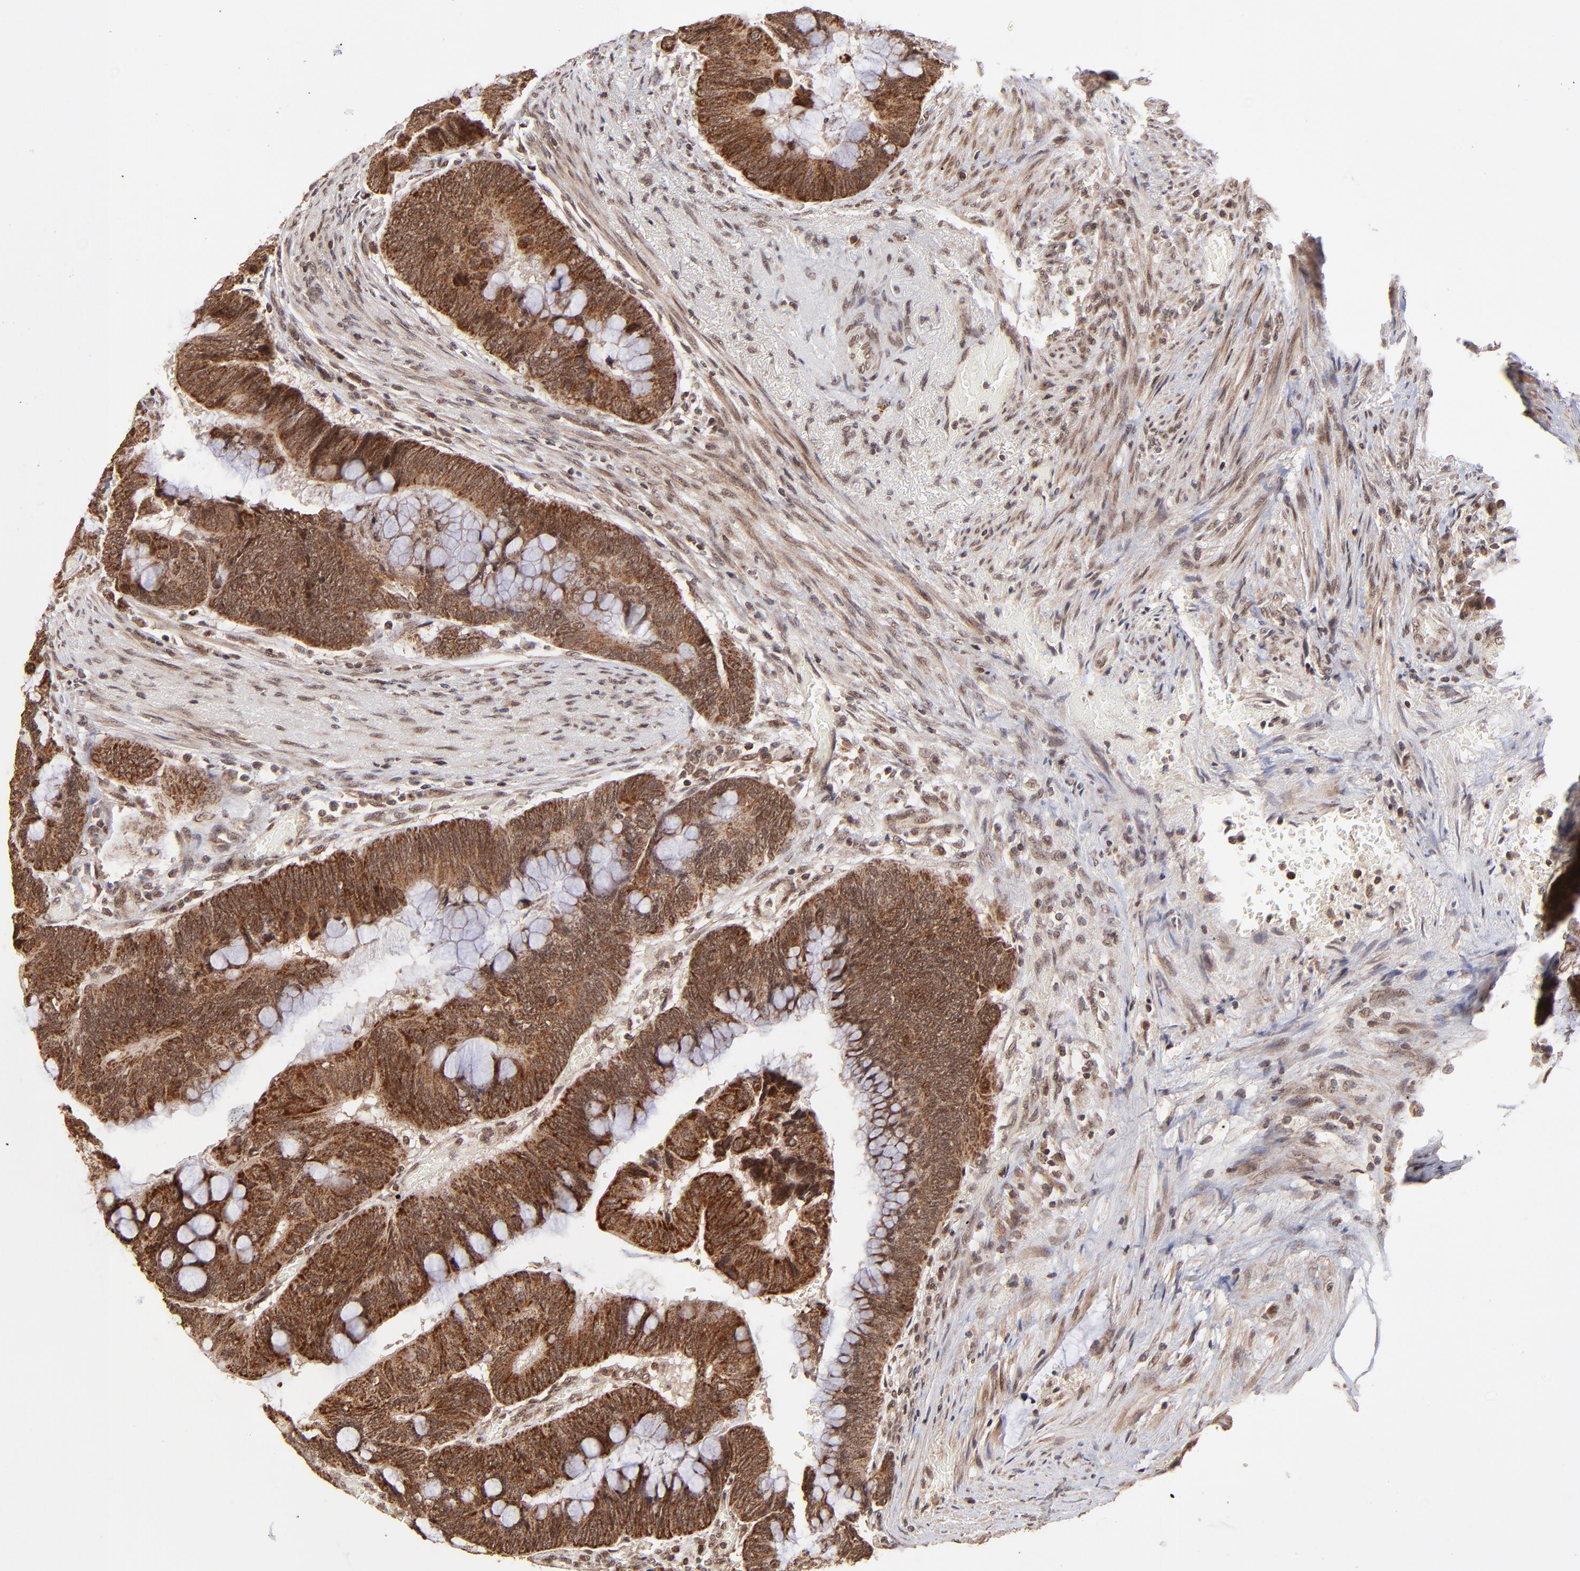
{"staining": {"intensity": "strong", "quantity": ">75%", "location": "cytoplasmic/membranous"}, "tissue": "colorectal cancer", "cell_type": "Tumor cells", "image_type": "cancer", "snomed": [{"axis": "morphology", "description": "Normal tissue, NOS"}, {"axis": "morphology", "description": "Adenocarcinoma, NOS"}, {"axis": "topography", "description": "Rectum"}], "caption": "This is an image of immunohistochemistry staining of colorectal cancer (adenocarcinoma), which shows strong staining in the cytoplasmic/membranous of tumor cells.", "gene": "MED15", "patient": {"sex": "male", "age": 92}}